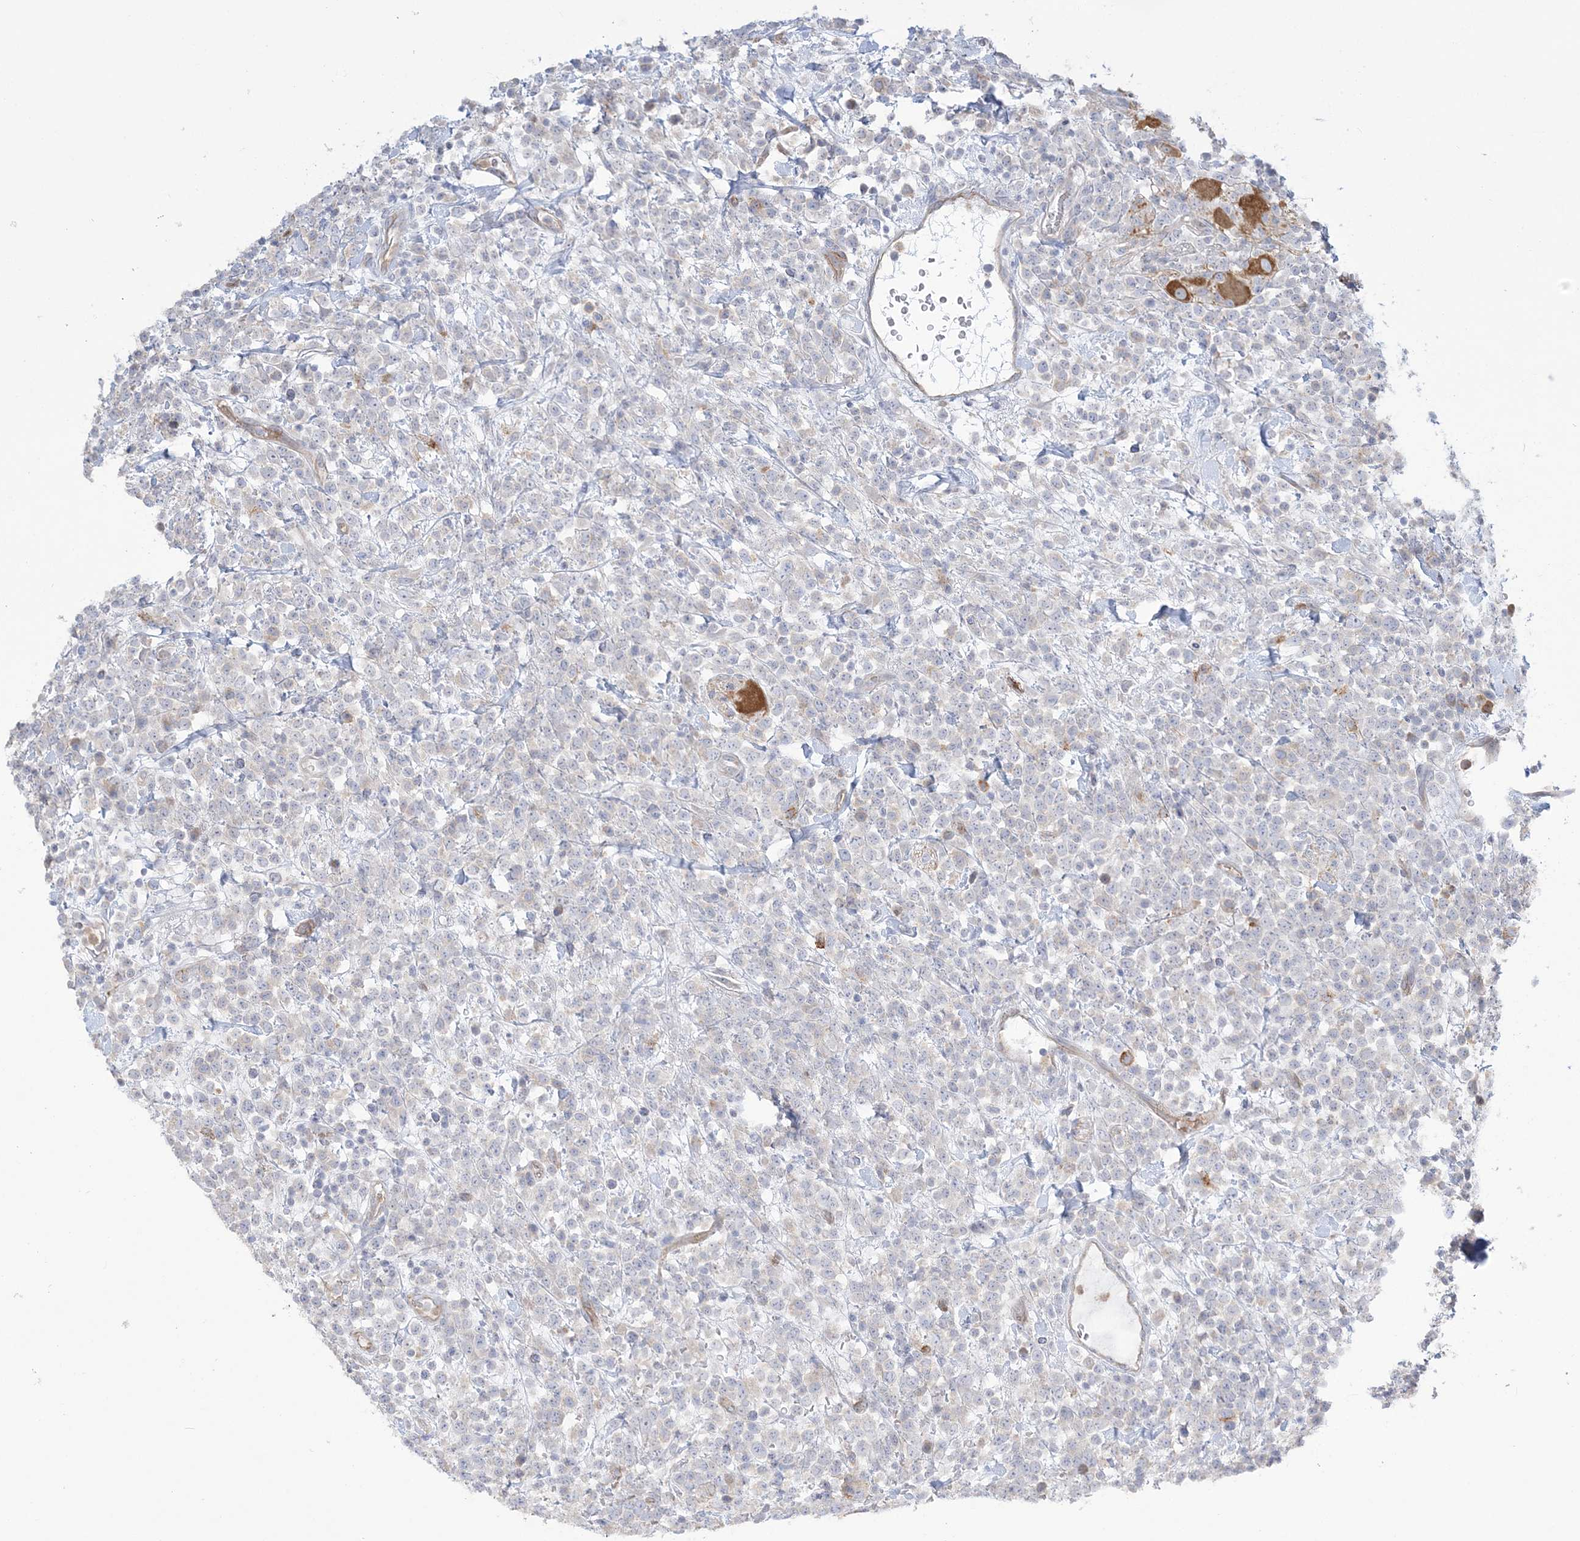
{"staining": {"intensity": "negative", "quantity": "none", "location": "none"}, "tissue": "lymphoma", "cell_type": "Tumor cells", "image_type": "cancer", "snomed": [{"axis": "morphology", "description": "Malignant lymphoma, non-Hodgkin's type, High grade"}, {"axis": "topography", "description": "Colon"}], "caption": "Lymphoma was stained to show a protein in brown. There is no significant staining in tumor cells.", "gene": "FARSB", "patient": {"sex": "female", "age": 53}}